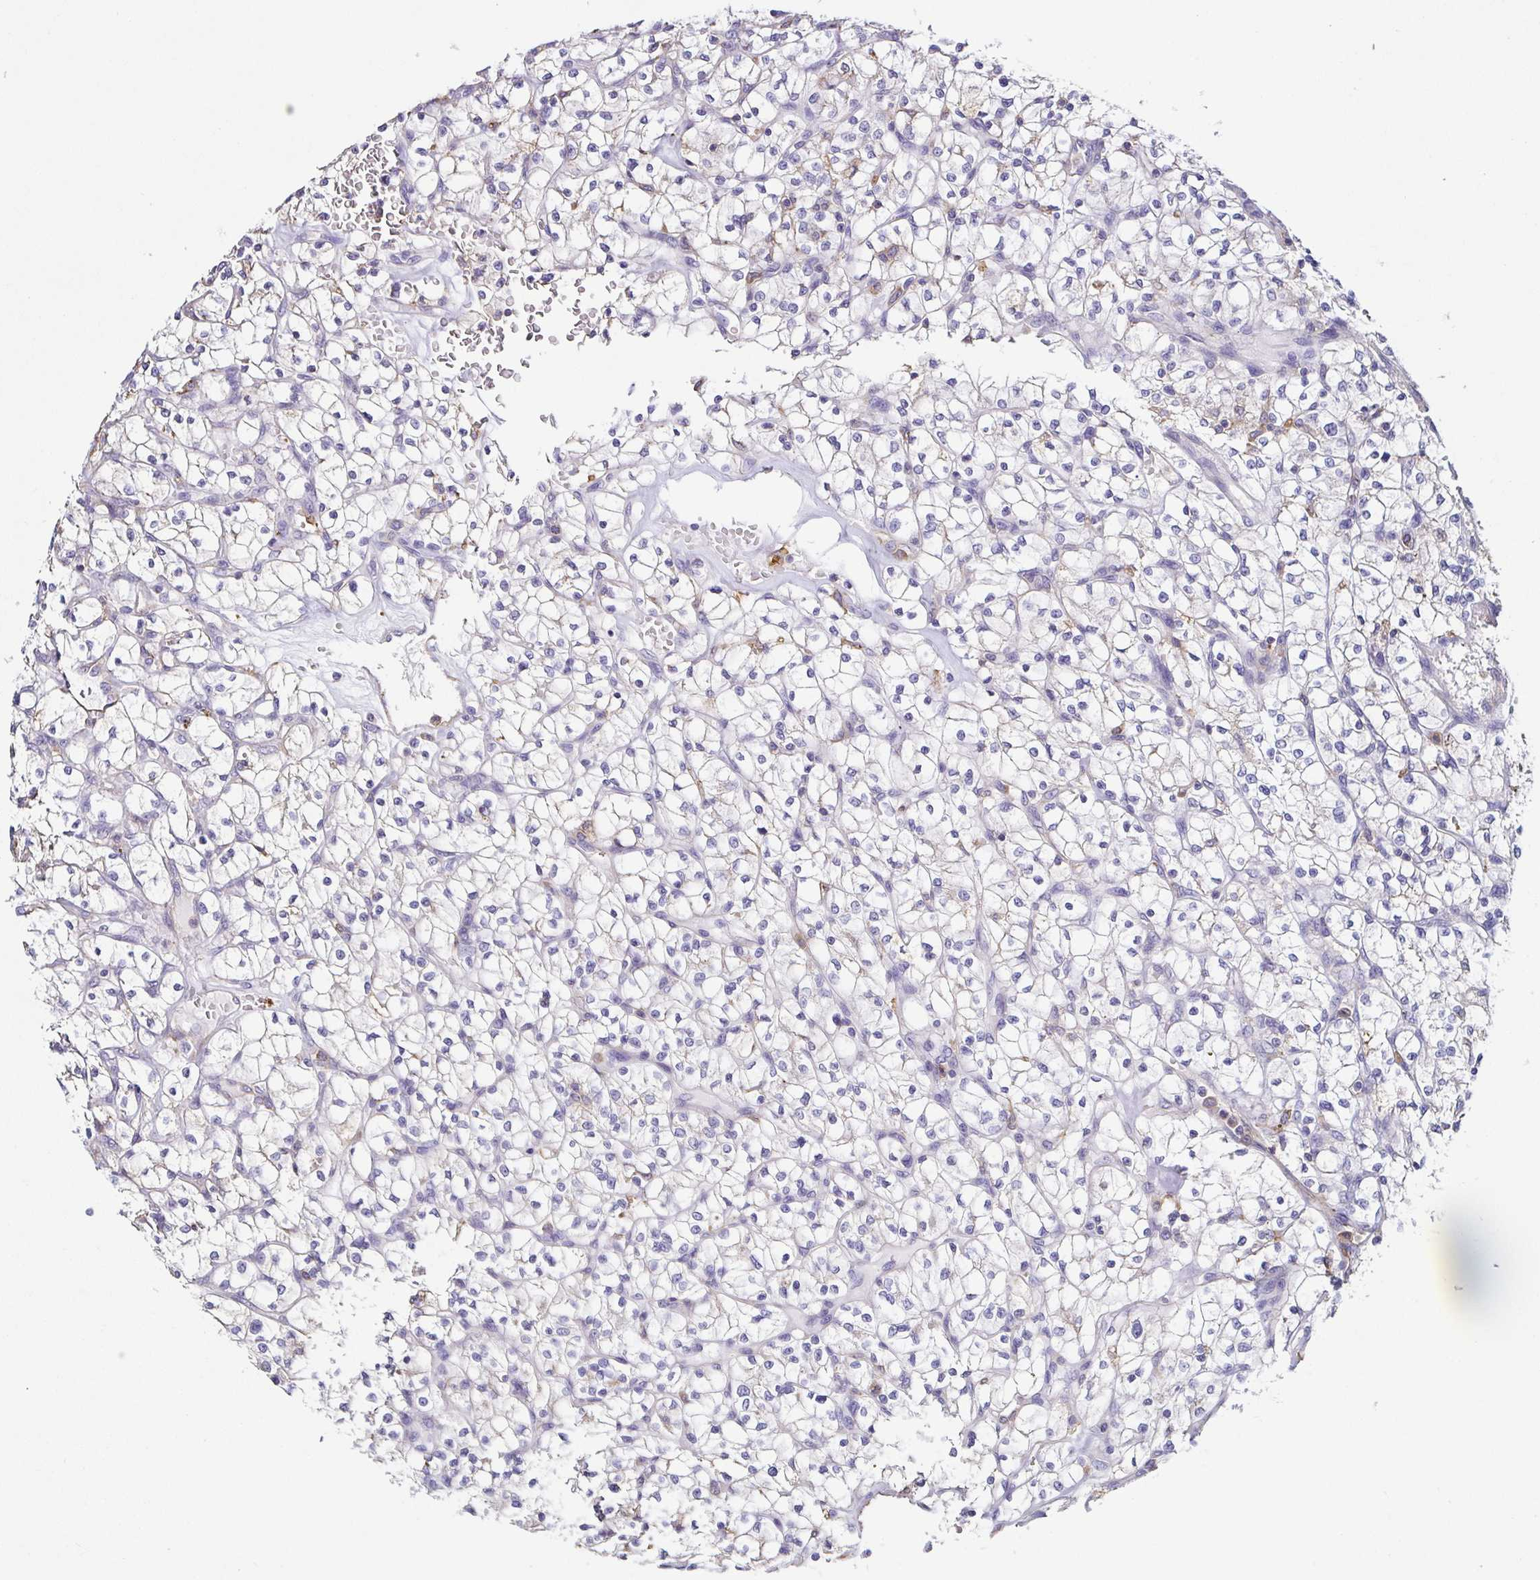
{"staining": {"intensity": "negative", "quantity": "none", "location": "none"}, "tissue": "renal cancer", "cell_type": "Tumor cells", "image_type": "cancer", "snomed": [{"axis": "morphology", "description": "Adenocarcinoma, NOS"}, {"axis": "topography", "description": "Kidney"}], "caption": "Renal cancer (adenocarcinoma) stained for a protein using IHC displays no expression tumor cells.", "gene": "ANXA10", "patient": {"sex": "female", "age": 64}}